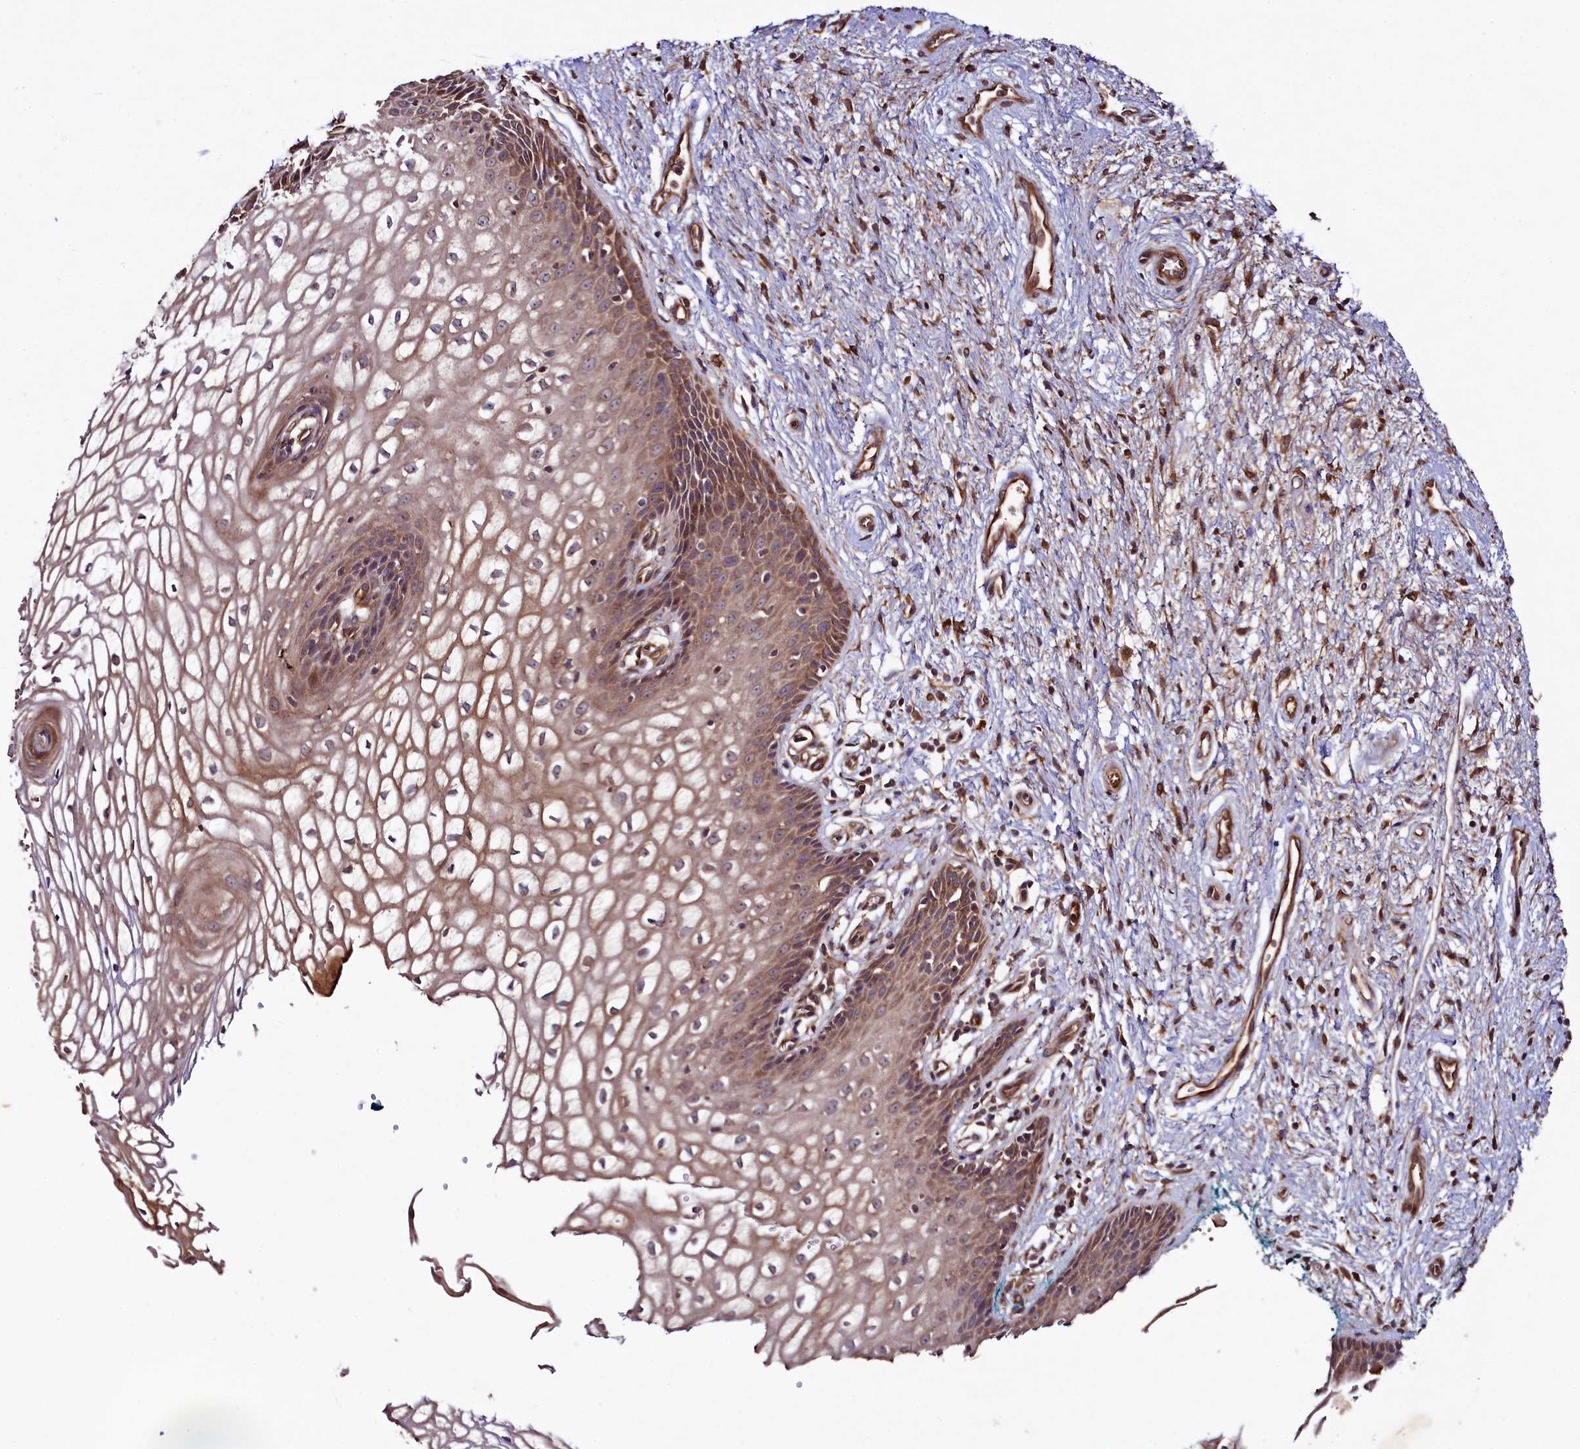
{"staining": {"intensity": "moderate", "quantity": ">75%", "location": "cytoplasmic/membranous"}, "tissue": "vagina", "cell_type": "Squamous epithelial cells", "image_type": "normal", "snomed": [{"axis": "morphology", "description": "Normal tissue, NOS"}, {"axis": "topography", "description": "Vagina"}], "caption": "Benign vagina was stained to show a protein in brown. There is medium levels of moderate cytoplasmic/membranous expression in approximately >75% of squamous epithelial cells. Ihc stains the protein of interest in brown and the nuclei are stained blue.", "gene": "CCDC102A", "patient": {"sex": "female", "age": 34}}